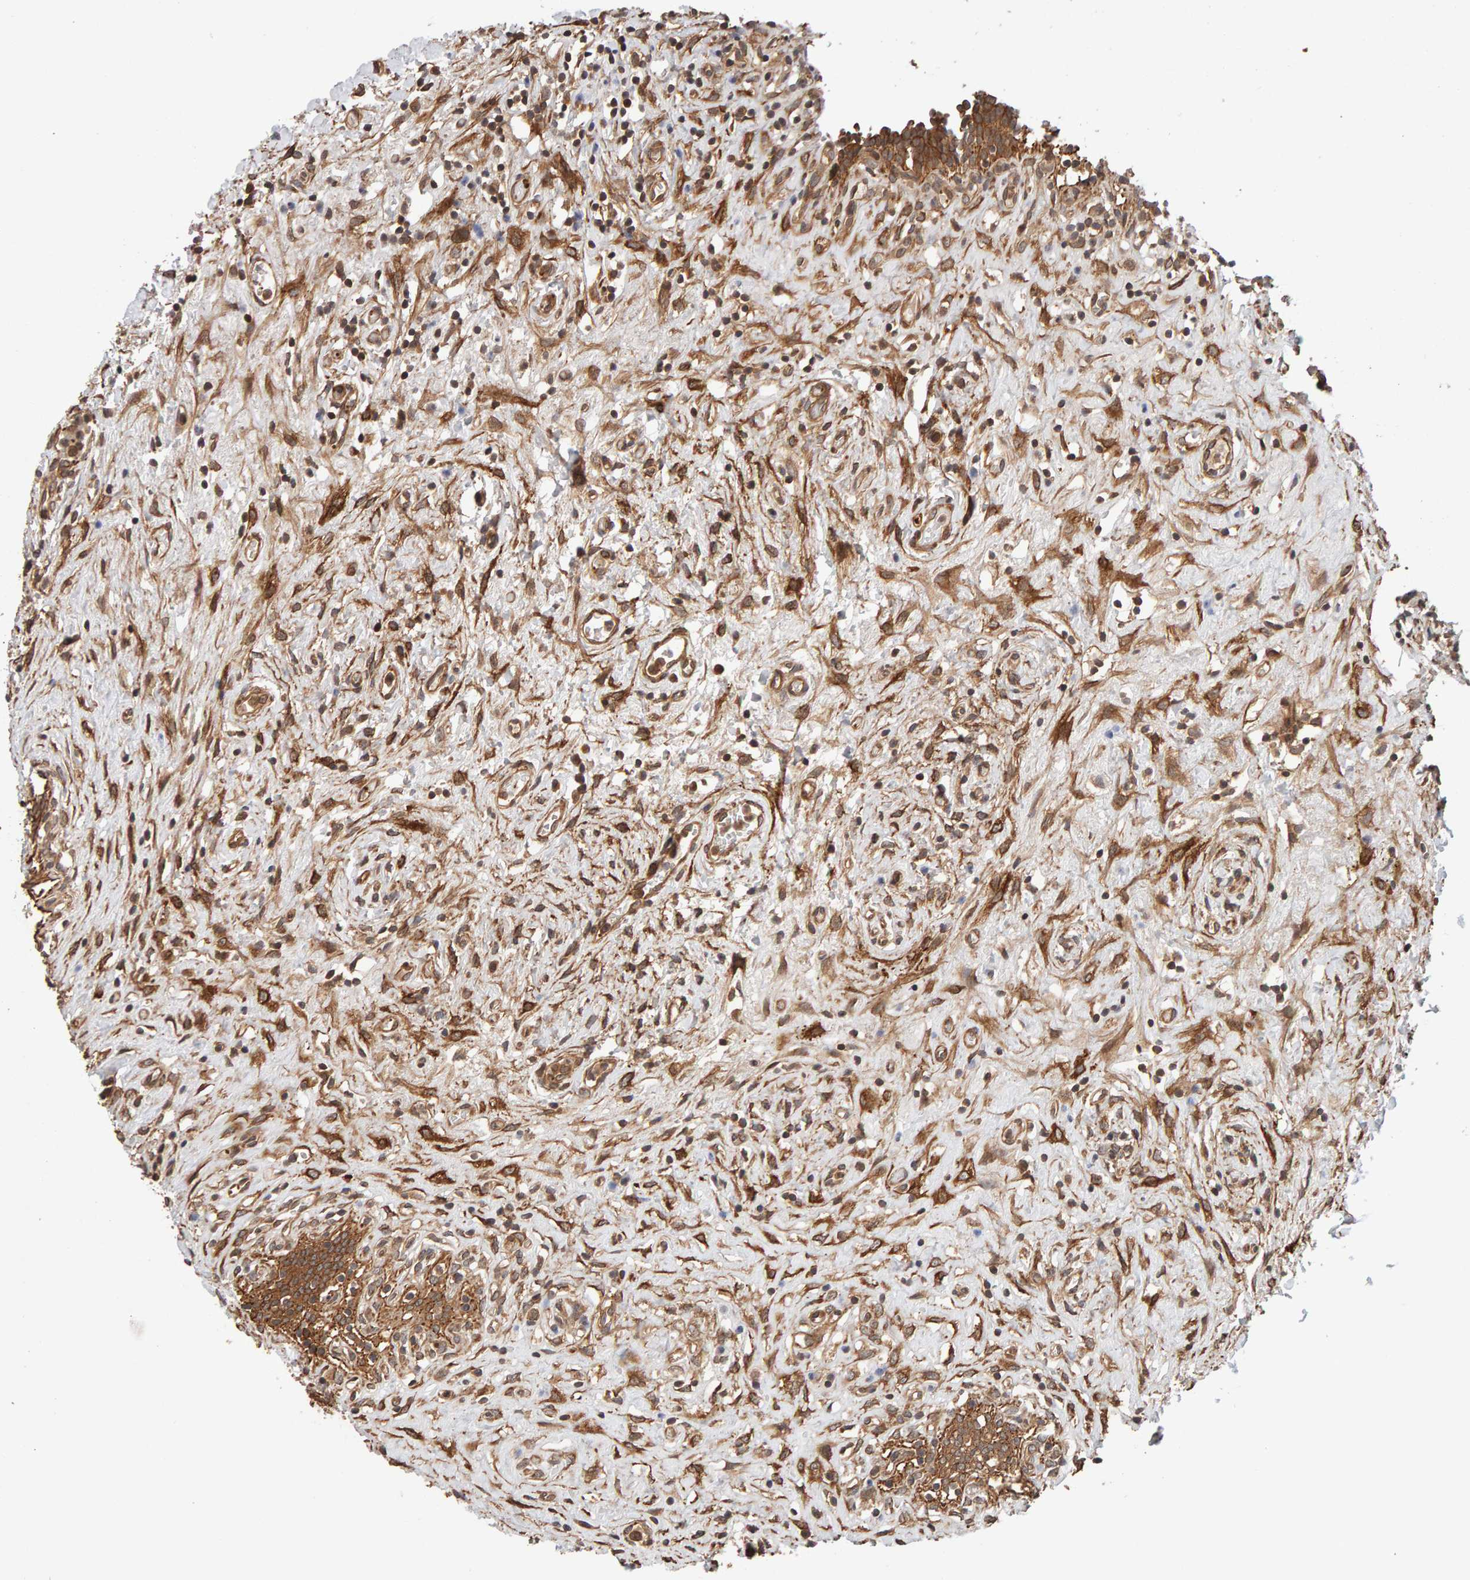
{"staining": {"intensity": "moderate", "quantity": ">75%", "location": "cytoplasmic/membranous"}, "tissue": "urinary bladder", "cell_type": "Urothelial cells", "image_type": "normal", "snomed": [{"axis": "morphology", "description": "Urothelial carcinoma, High grade"}, {"axis": "topography", "description": "Urinary bladder"}], "caption": "Urothelial cells demonstrate moderate cytoplasmic/membranous expression in about >75% of cells in normal urinary bladder. The staining is performed using DAB (3,3'-diaminobenzidine) brown chromogen to label protein expression. The nuclei are counter-stained blue using hematoxylin.", "gene": "SYNRG", "patient": {"sex": "male", "age": 46}}